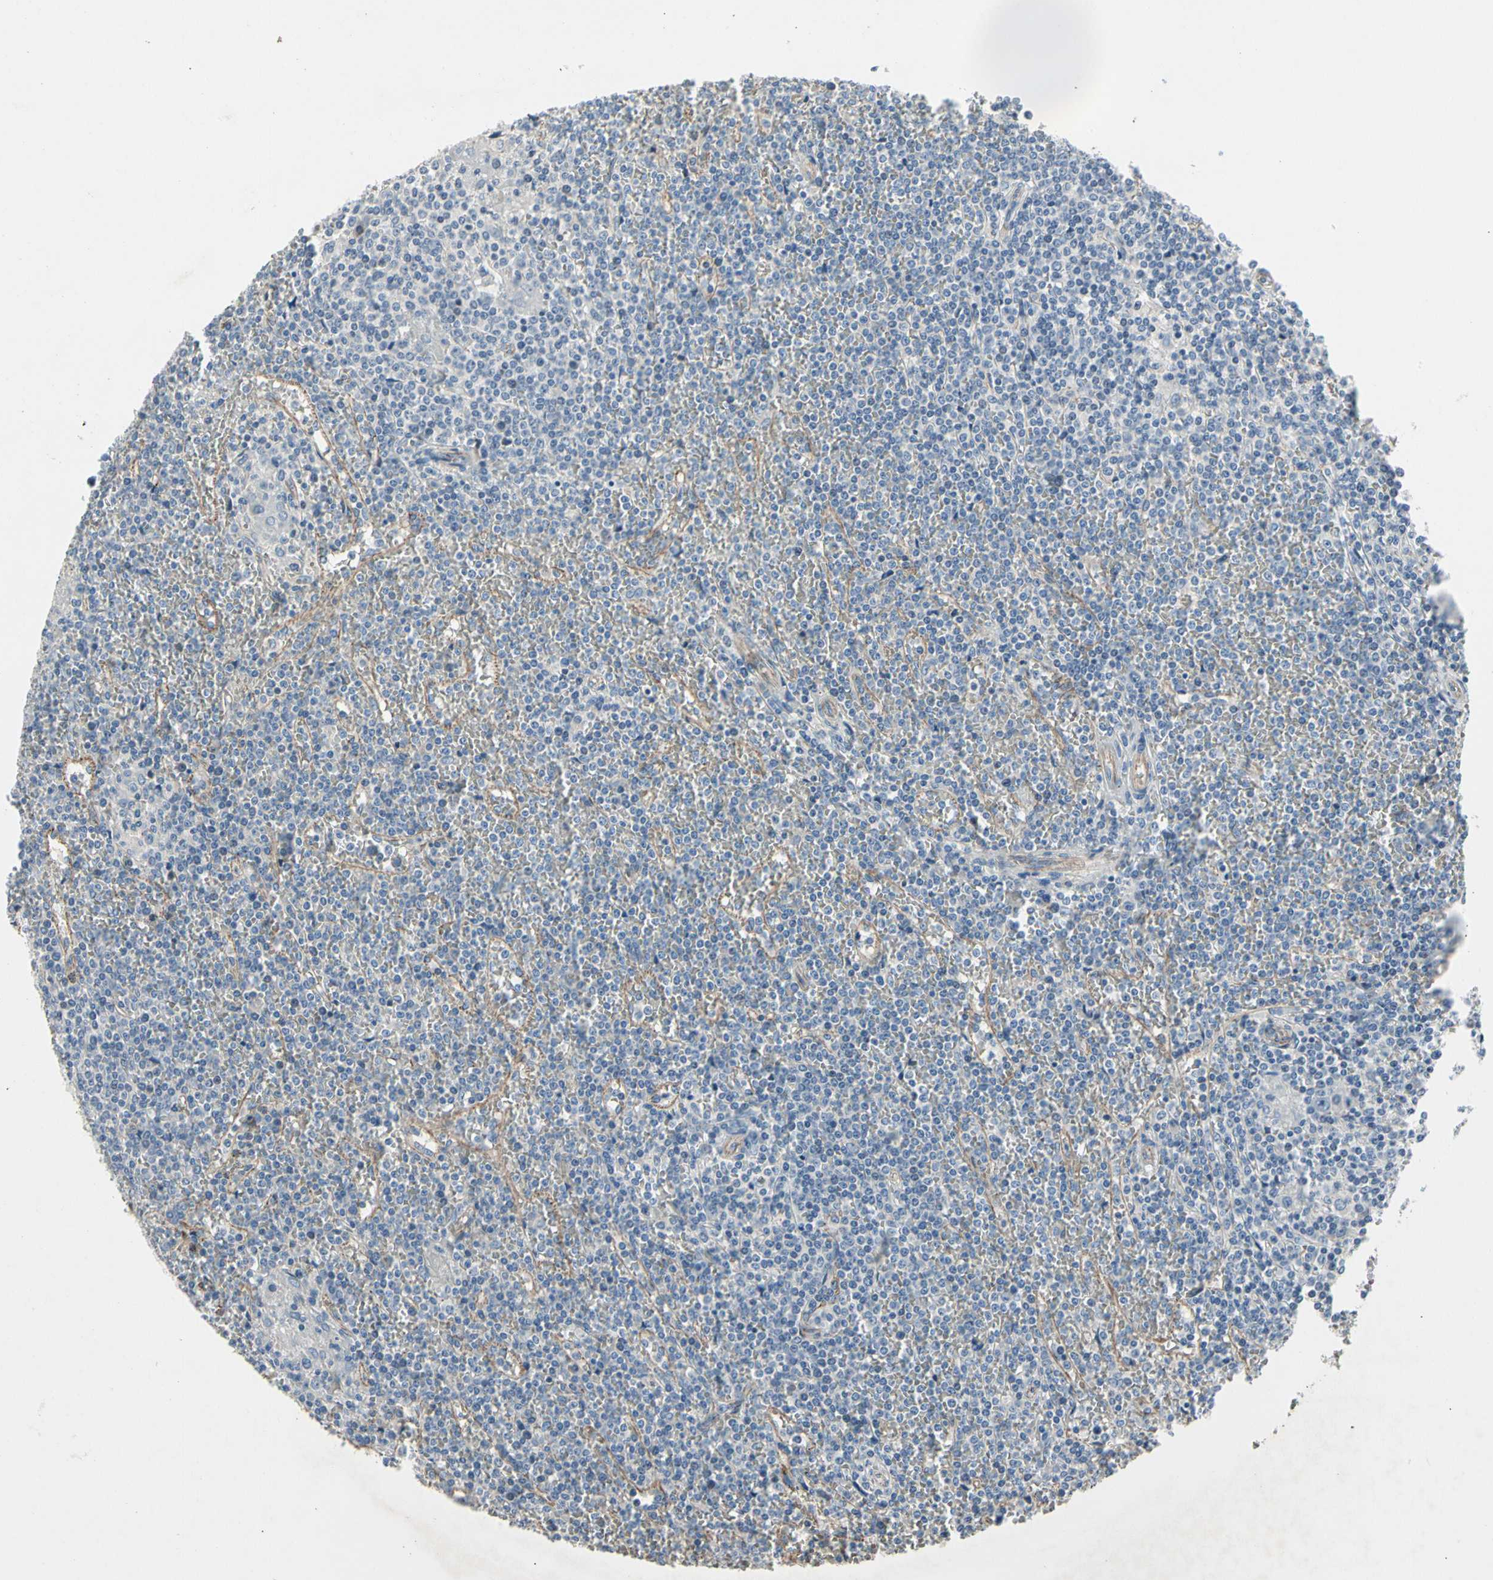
{"staining": {"intensity": "negative", "quantity": "none", "location": "none"}, "tissue": "lymphoma", "cell_type": "Tumor cells", "image_type": "cancer", "snomed": [{"axis": "morphology", "description": "Malignant lymphoma, non-Hodgkin's type, Low grade"}, {"axis": "topography", "description": "Spleen"}], "caption": "Micrograph shows no significant protein expression in tumor cells of lymphoma.", "gene": "LGR6", "patient": {"sex": "female", "age": 19}}